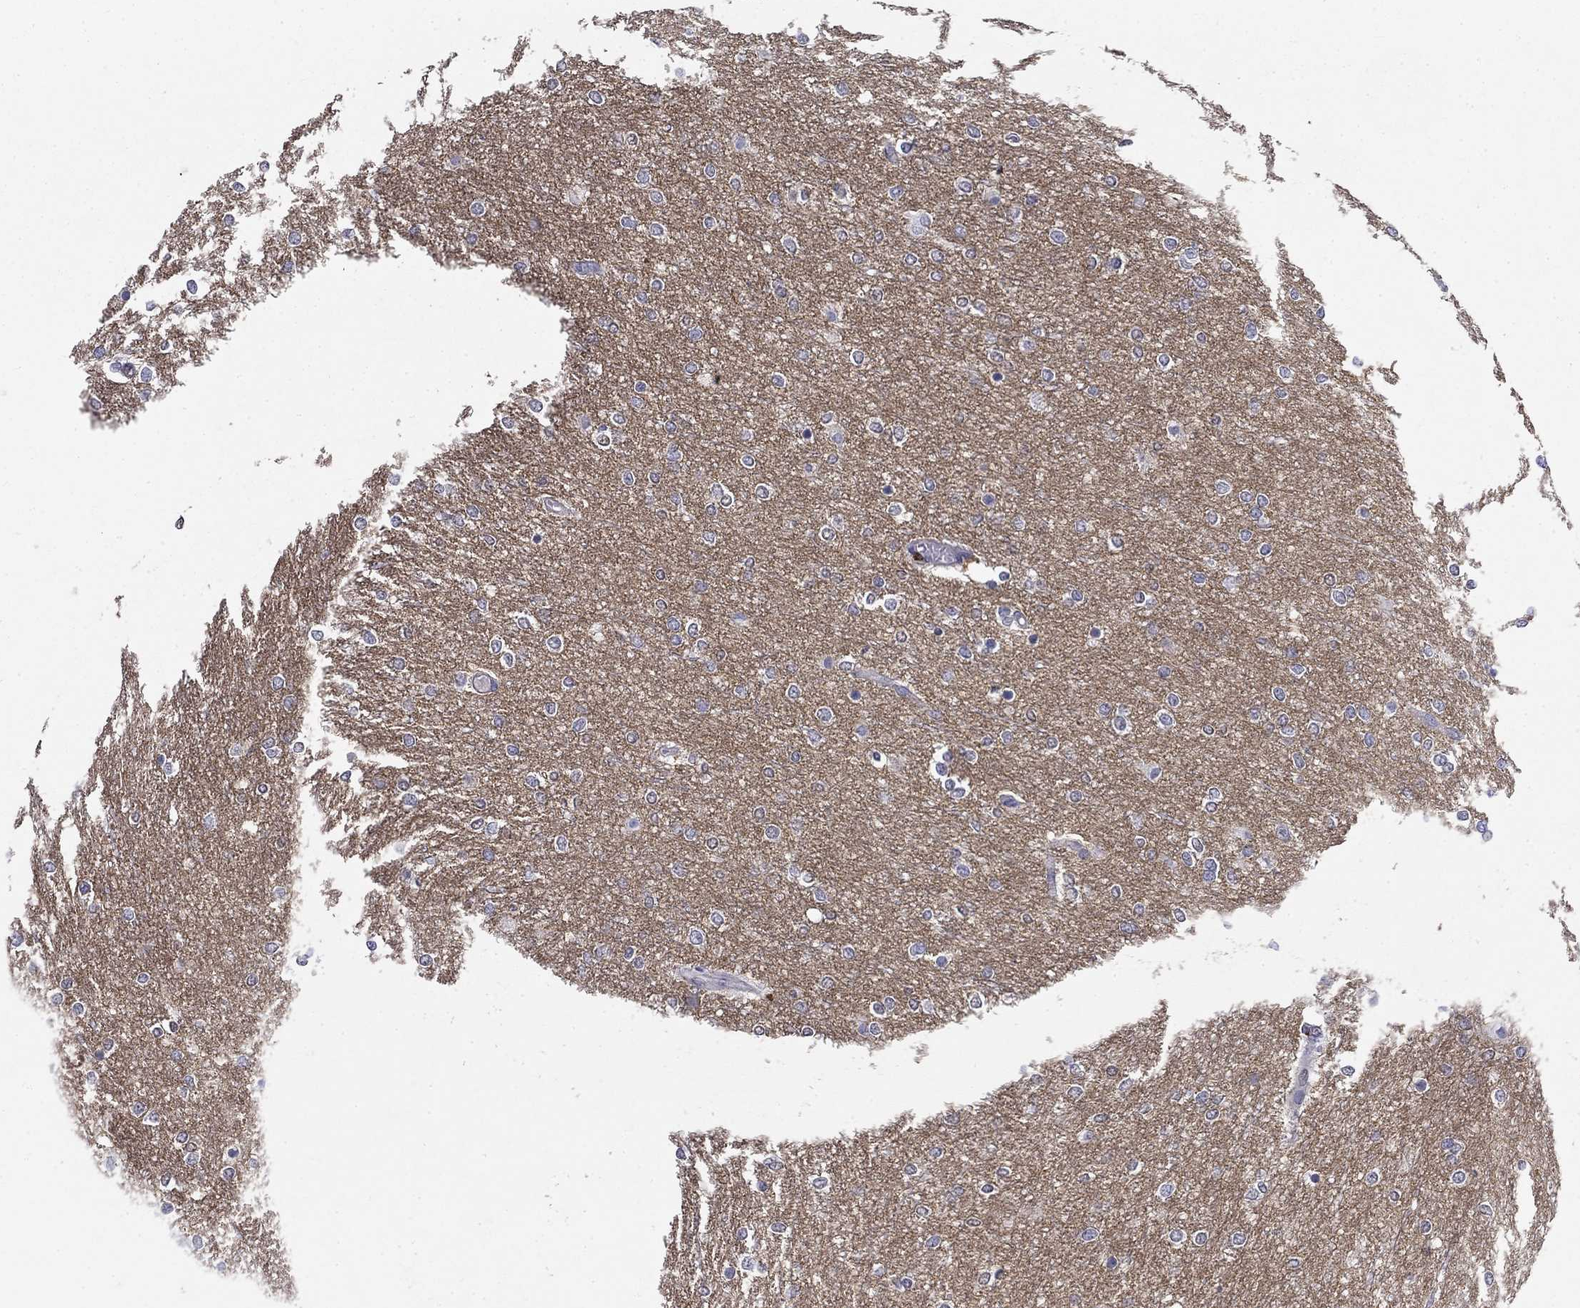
{"staining": {"intensity": "negative", "quantity": "none", "location": "none"}, "tissue": "glioma", "cell_type": "Tumor cells", "image_type": "cancer", "snomed": [{"axis": "morphology", "description": "Glioma, malignant, High grade"}, {"axis": "topography", "description": "Brain"}], "caption": "There is no significant staining in tumor cells of high-grade glioma (malignant). Brightfield microscopy of immunohistochemistry stained with DAB (brown) and hematoxylin (blue), captured at high magnification.", "gene": "IGSF8", "patient": {"sex": "female", "age": 61}}